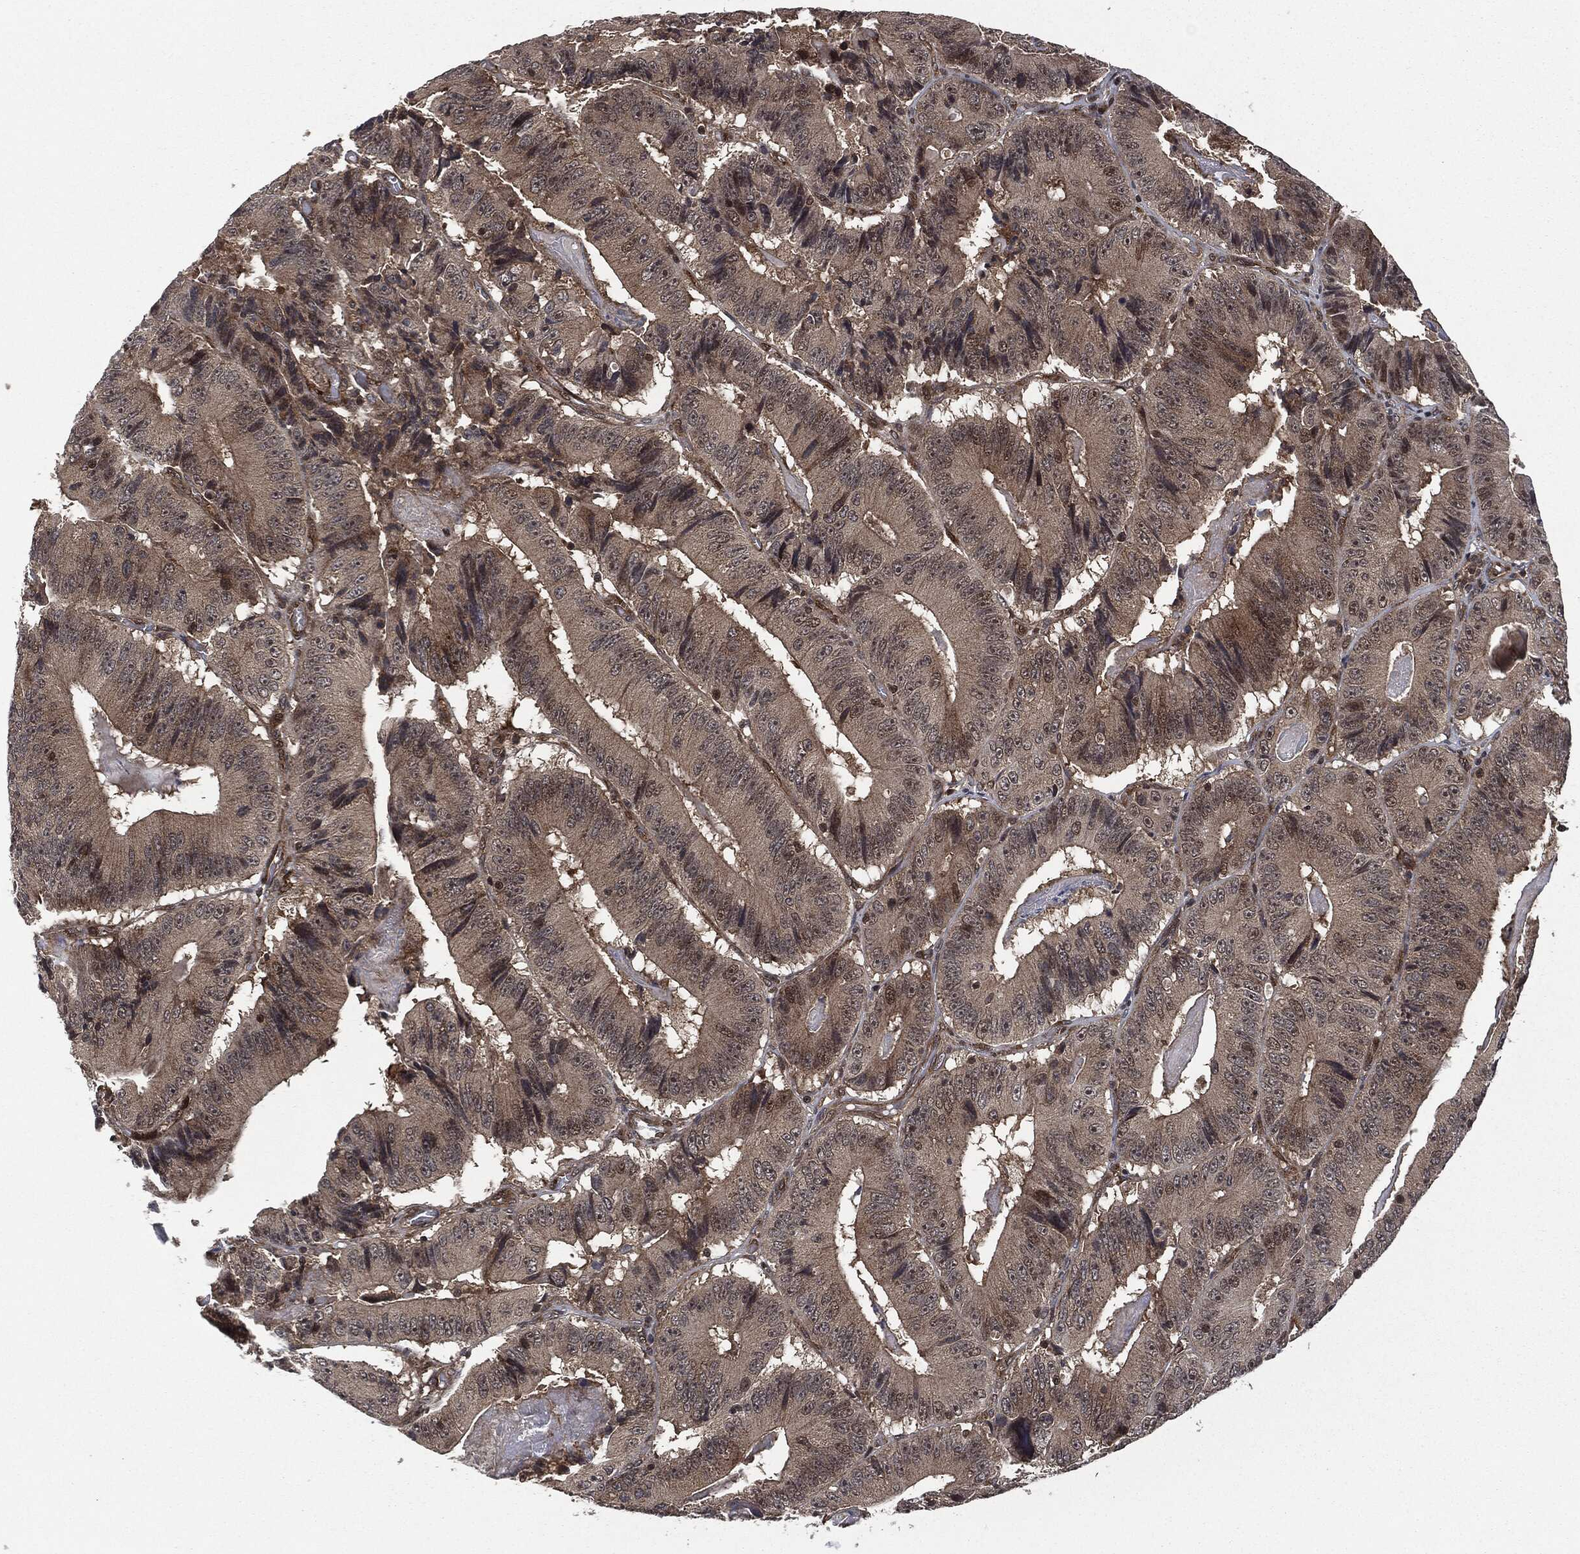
{"staining": {"intensity": "strong", "quantity": "<25%", "location": "cytoplasmic/membranous"}, "tissue": "colorectal cancer", "cell_type": "Tumor cells", "image_type": "cancer", "snomed": [{"axis": "morphology", "description": "Adenocarcinoma, NOS"}, {"axis": "topography", "description": "Colon"}], "caption": "Tumor cells exhibit medium levels of strong cytoplasmic/membranous expression in approximately <25% of cells in human colorectal cancer (adenocarcinoma).", "gene": "HRAS", "patient": {"sex": "female", "age": 86}}